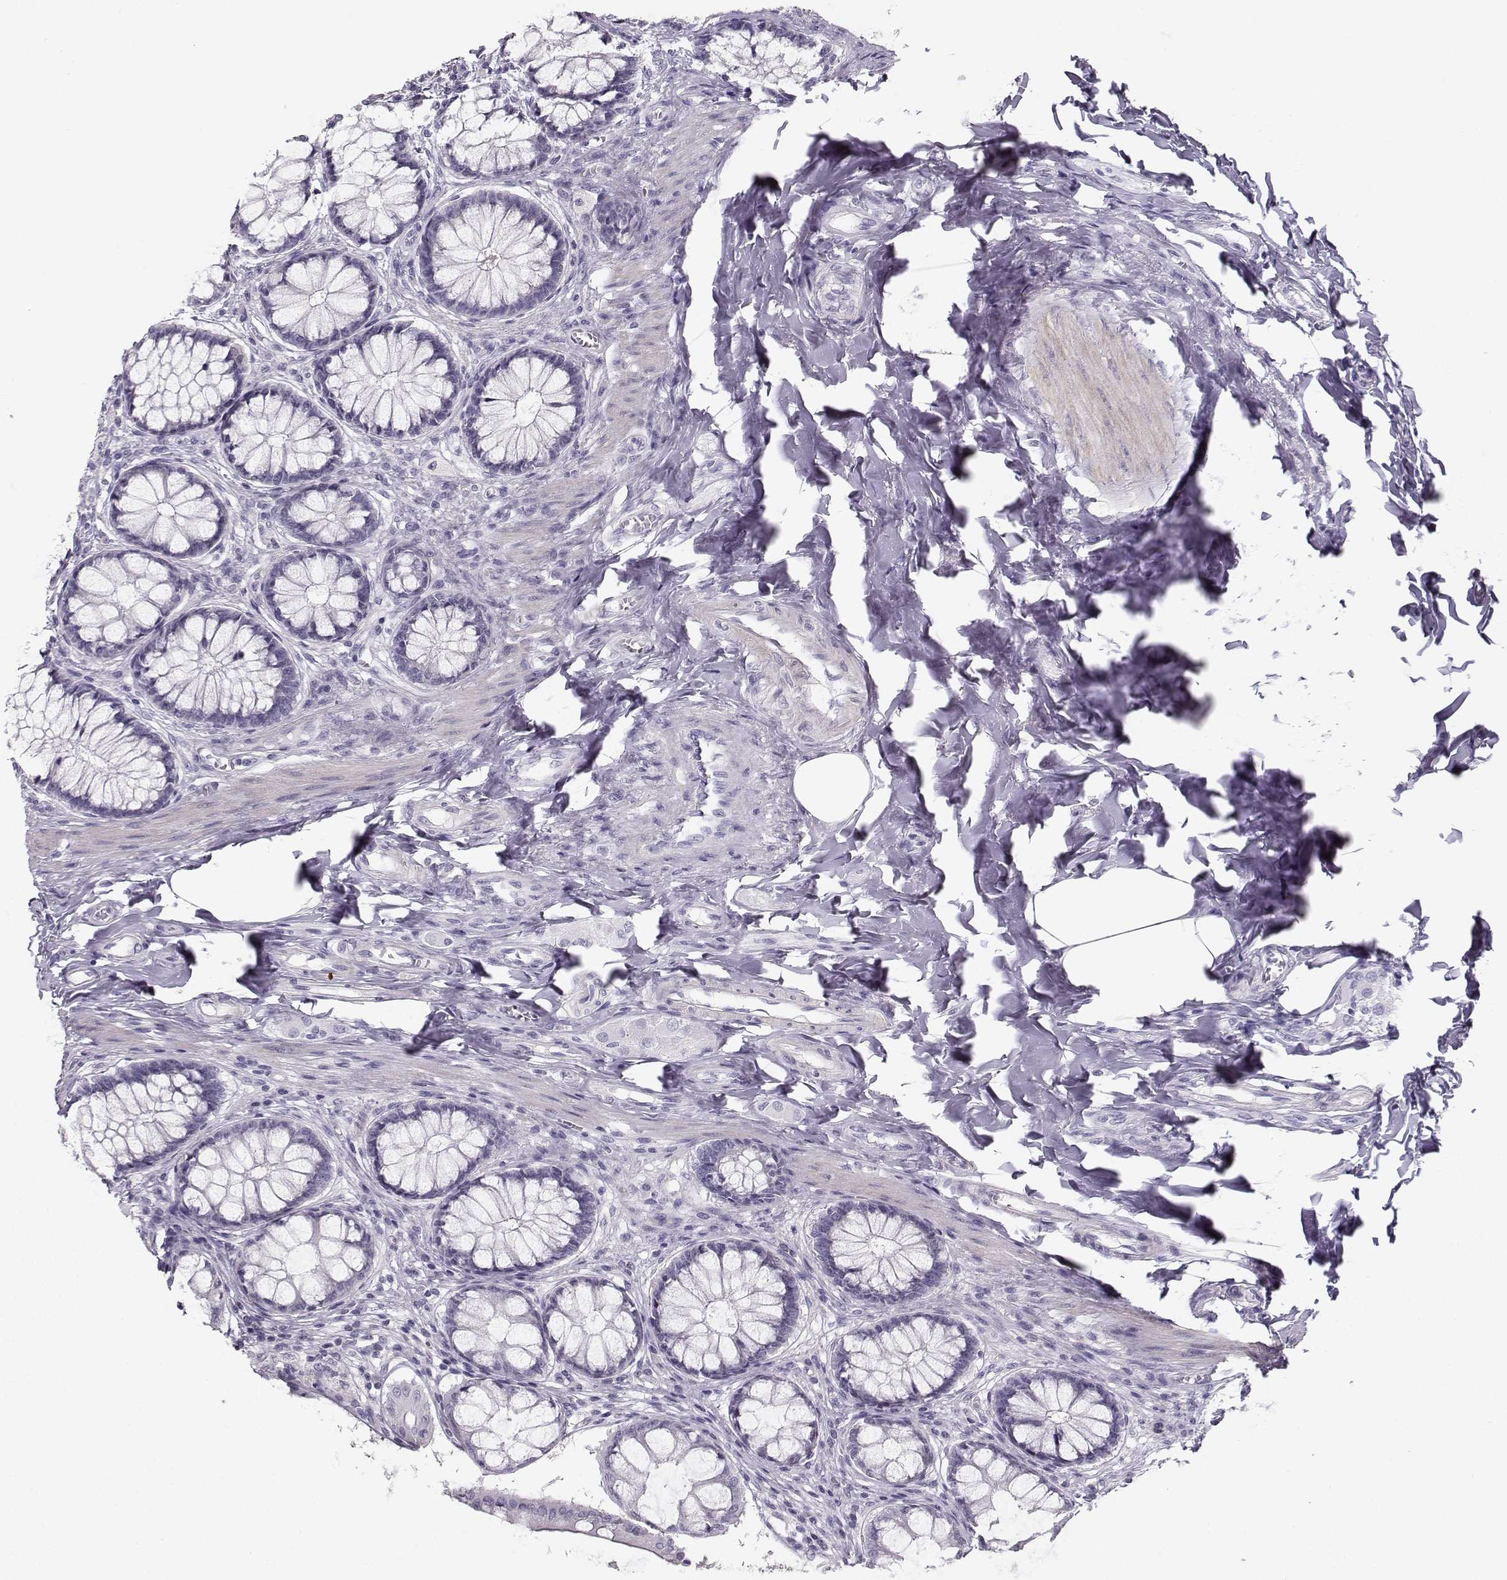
{"staining": {"intensity": "negative", "quantity": "none", "location": "none"}, "tissue": "colon", "cell_type": "Endothelial cells", "image_type": "normal", "snomed": [{"axis": "morphology", "description": "Normal tissue, NOS"}, {"axis": "topography", "description": "Colon"}], "caption": "Immunohistochemistry histopathology image of unremarkable colon: colon stained with DAB exhibits no significant protein staining in endothelial cells. Brightfield microscopy of immunohistochemistry stained with DAB (brown) and hematoxylin (blue), captured at high magnification.", "gene": "CASR", "patient": {"sex": "female", "age": 65}}